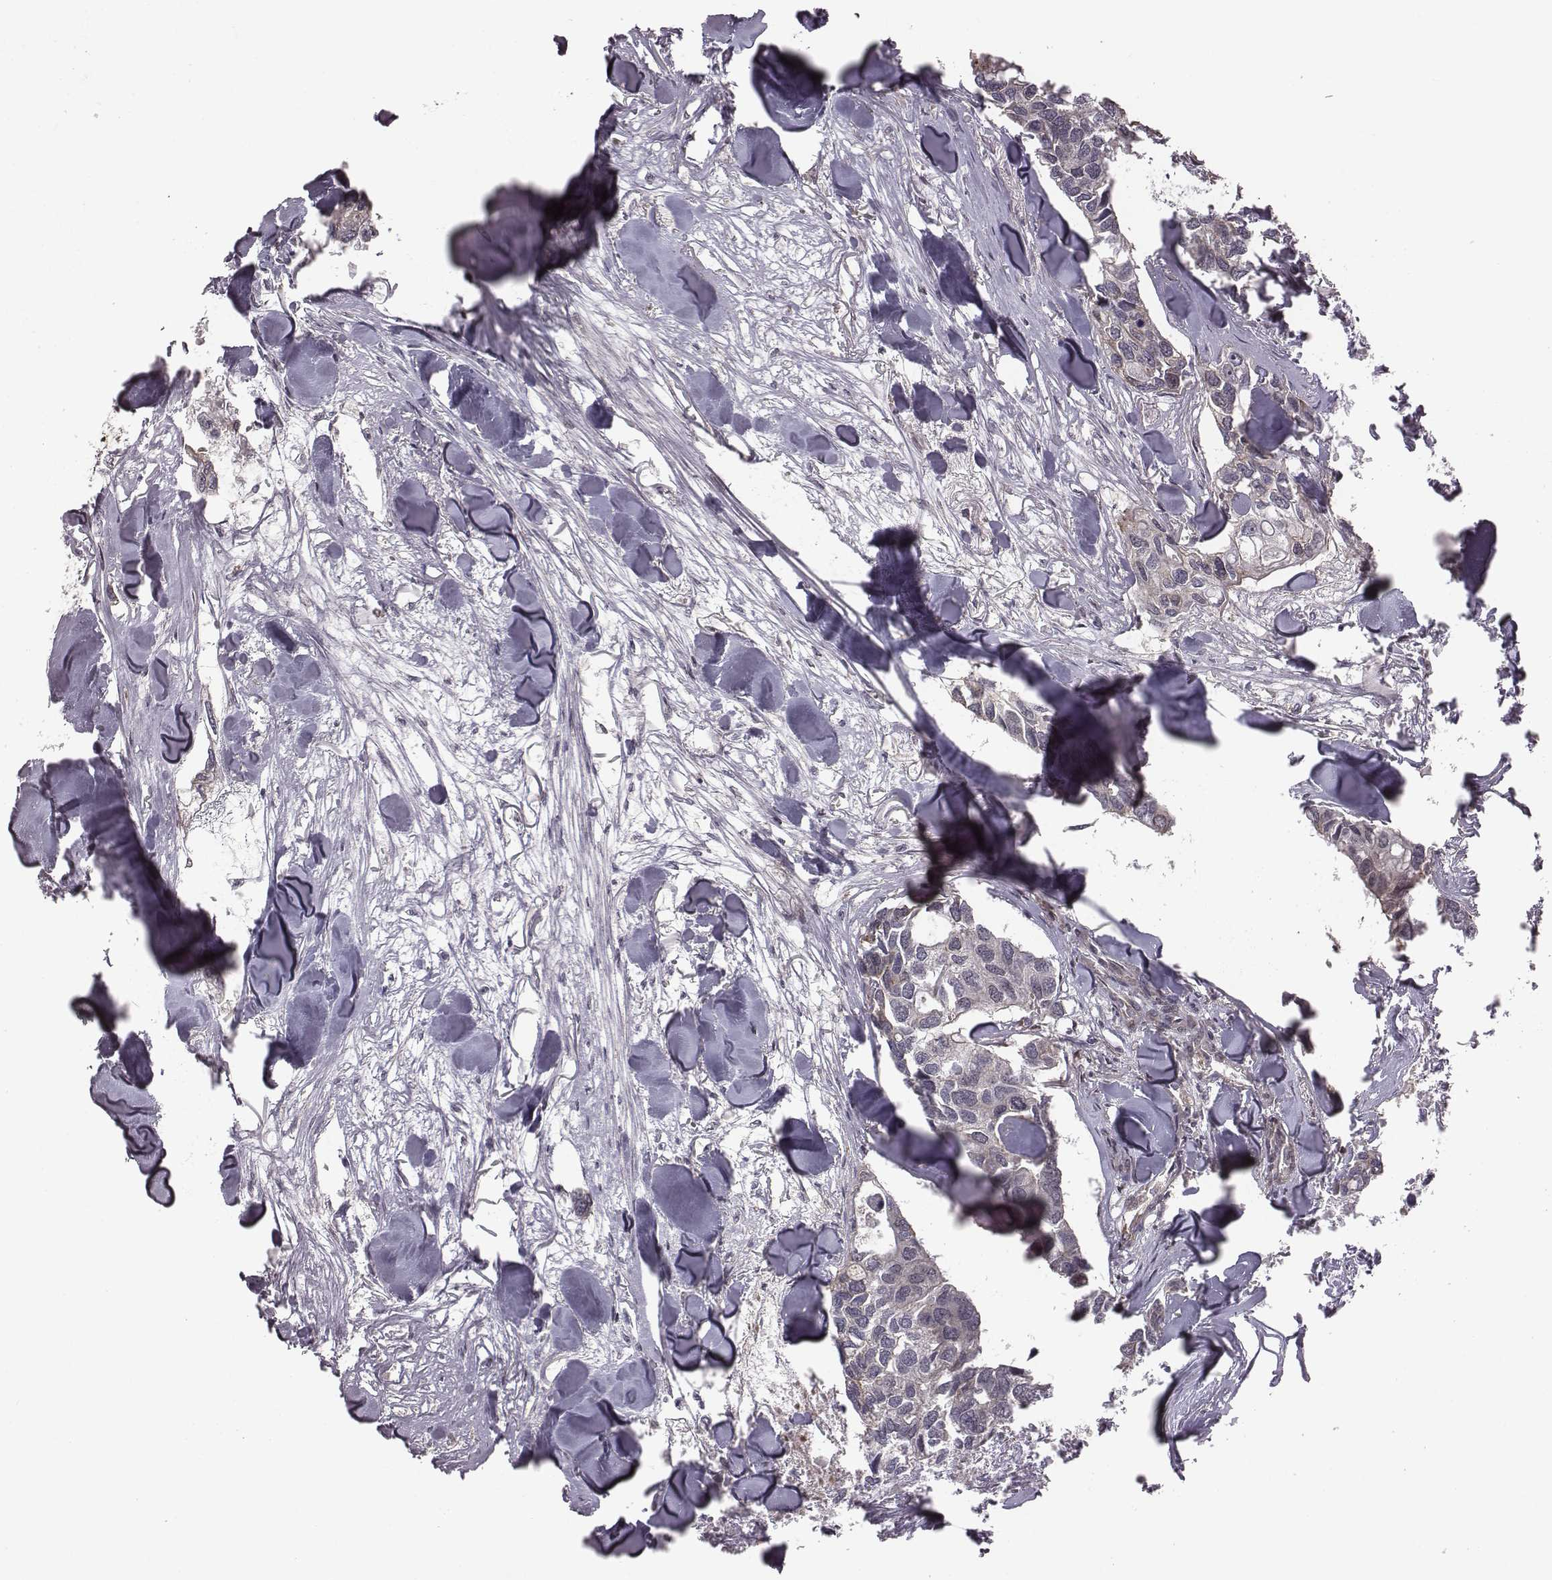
{"staining": {"intensity": "negative", "quantity": "none", "location": "none"}, "tissue": "breast cancer", "cell_type": "Tumor cells", "image_type": "cancer", "snomed": [{"axis": "morphology", "description": "Duct carcinoma"}, {"axis": "topography", "description": "Breast"}], "caption": "A high-resolution photomicrograph shows IHC staining of breast invasive ductal carcinoma, which reveals no significant expression in tumor cells.", "gene": "RPL3", "patient": {"sex": "female", "age": 83}}